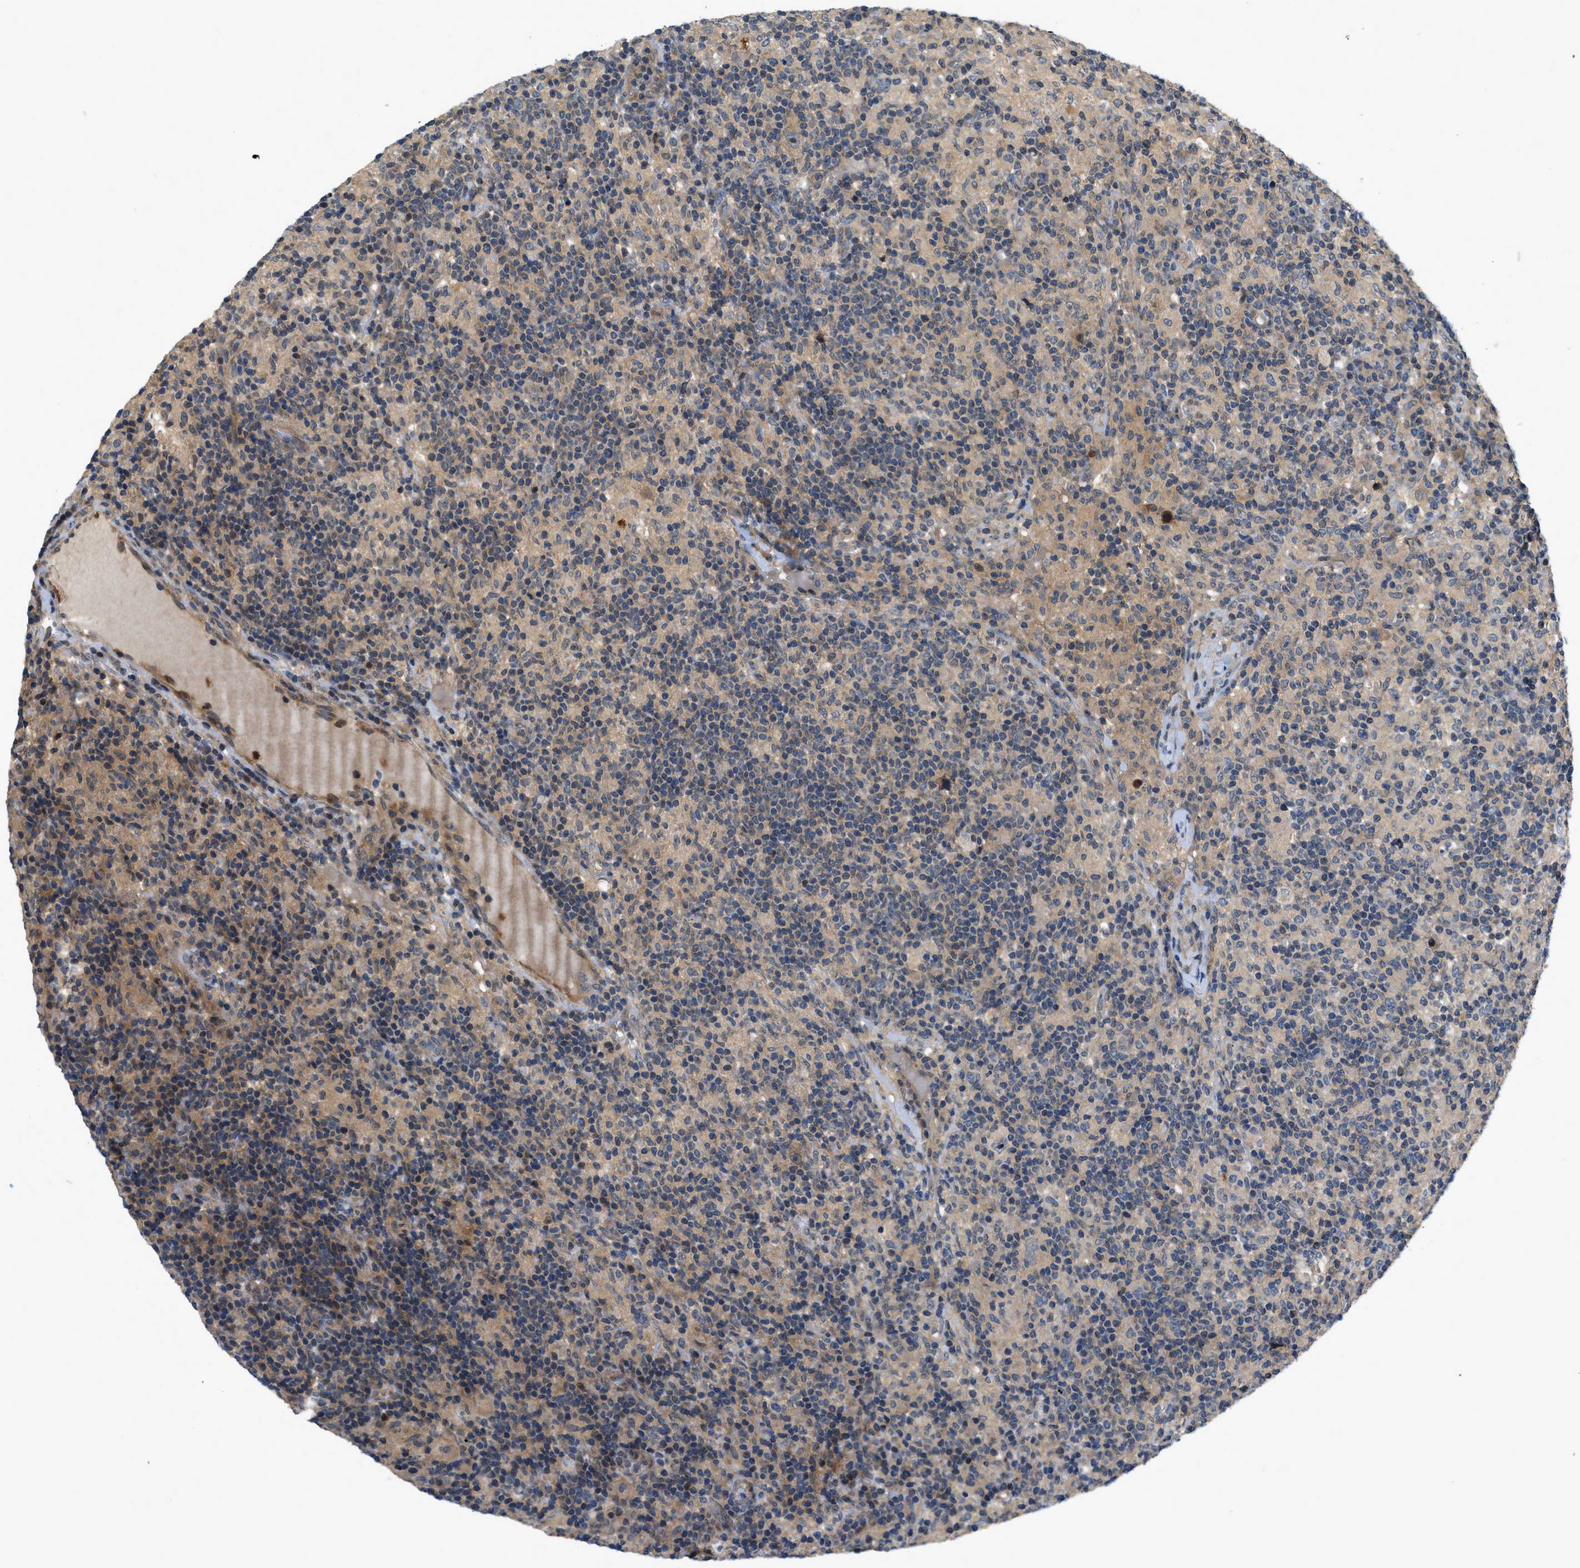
{"staining": {"intensity": "weak", "quantity": "<25%", "location": "cytoplasmic/membranous"}, "tissue": "lymphoma", "cell_type": "Tumor cells", "image_type": "cancer", "snomed": [{"axis": "morphology", "description": "Hodgkin's disease, NOS"}, {"axis": "topography", "description": "Lymph node"}], "caption": "There is no significant expression in tumor cells of Hodgkin's disease.", "gene": "GPR31", "patient": {"sex": "male", "age": 70}}